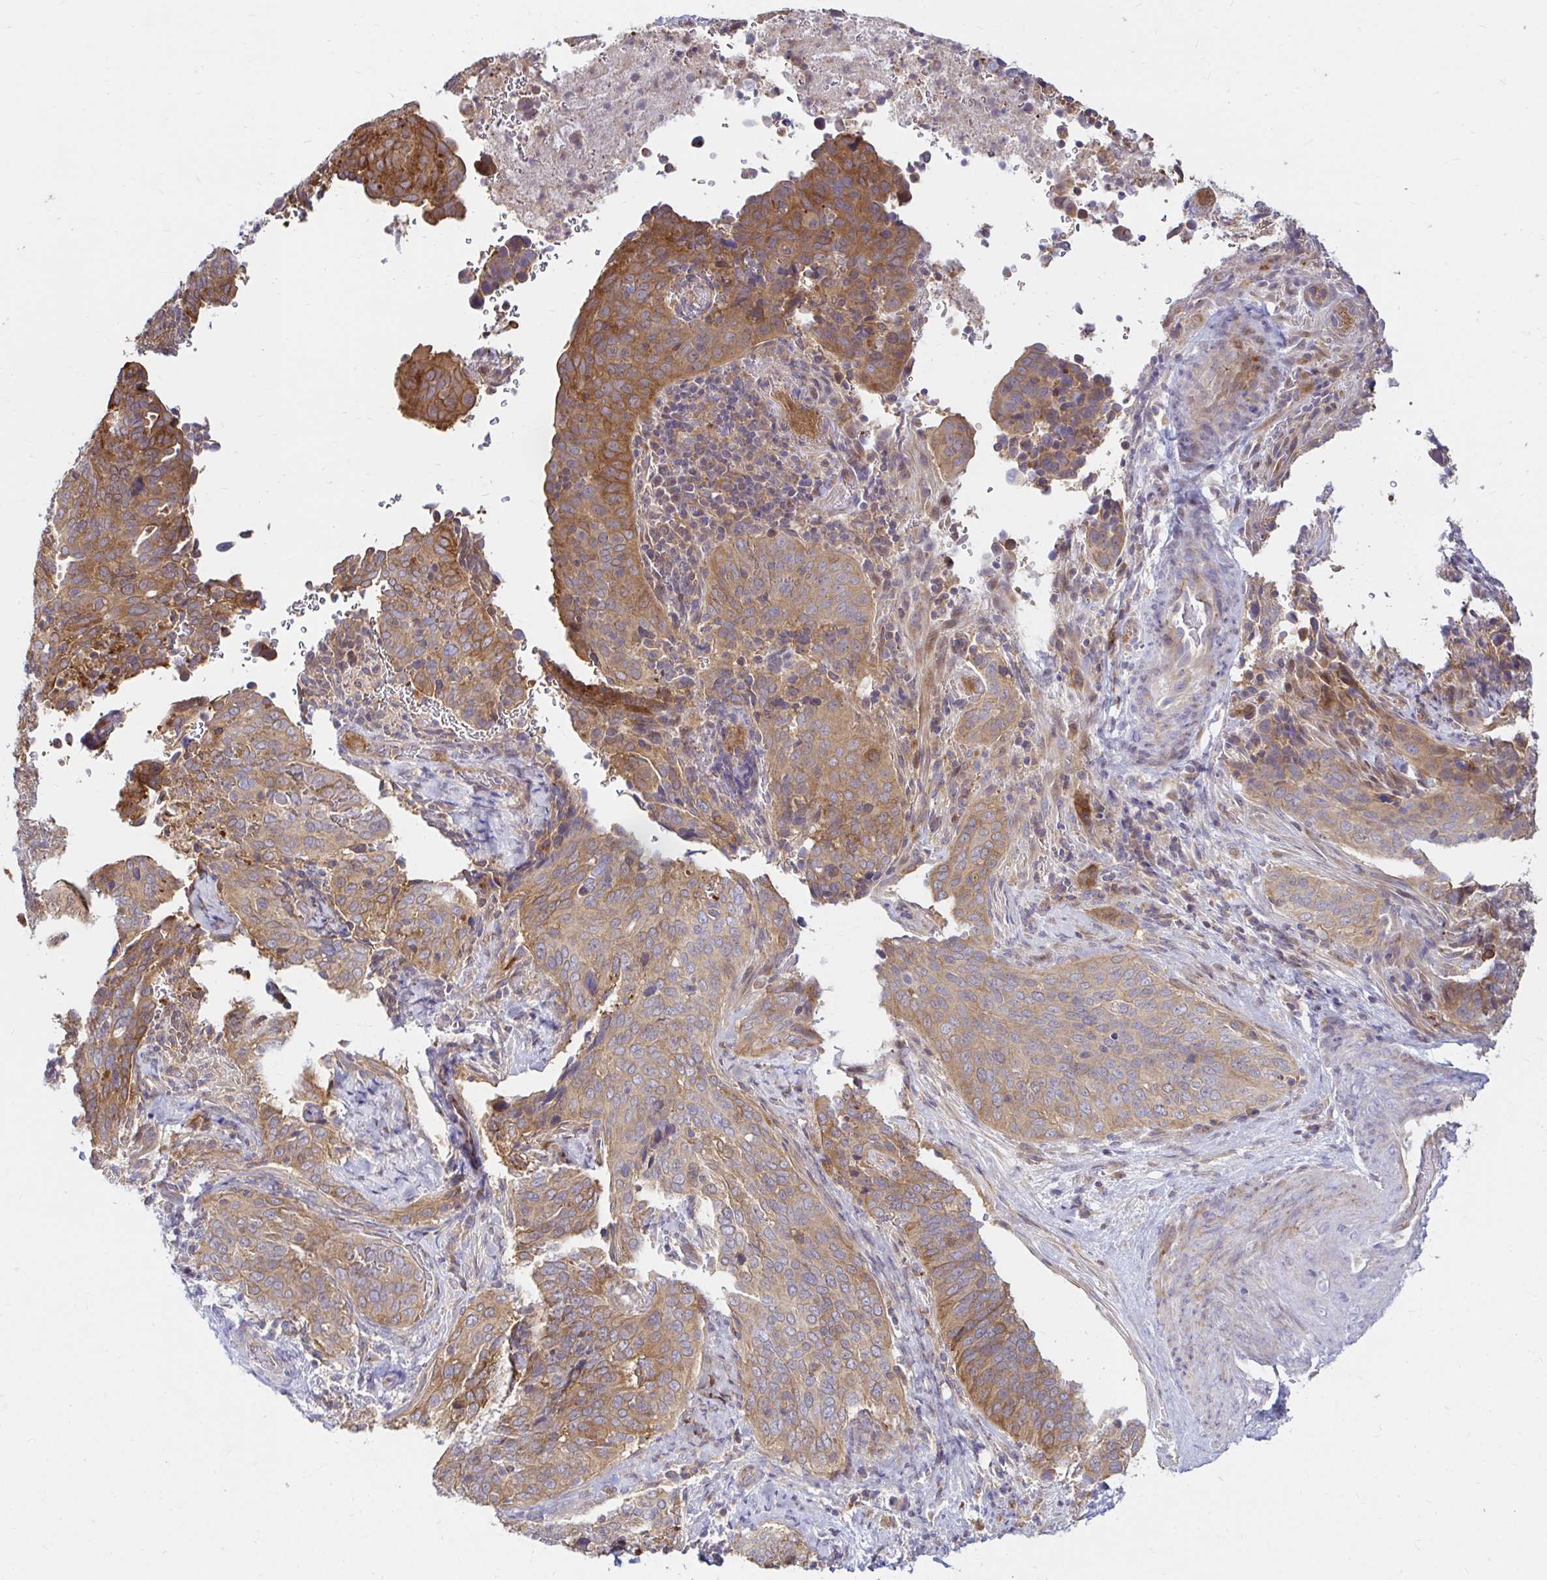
{"staining": {"intensity": "moderate", "quantity": "25%-75%", "location": "cytoplasmic/membranous"}, "tissue": "cervical cancer", "cell_type": "Tumor cells", "image_type": "cancer", "snomed": [{"axis": "morphology", "description": "Squamous cell carcinoma, NOS"}, {"axis": "topography", "description": "Cervix"}], "caption": "This is a micrograph of immunohistochemistry staining of squamous cell carcinoma (cervical), which shows moderate expression in the cytoplasmic/membranous of tumor cells.", "gene": "ITGA2", "patient": {"sex": "female", "age": 38}}